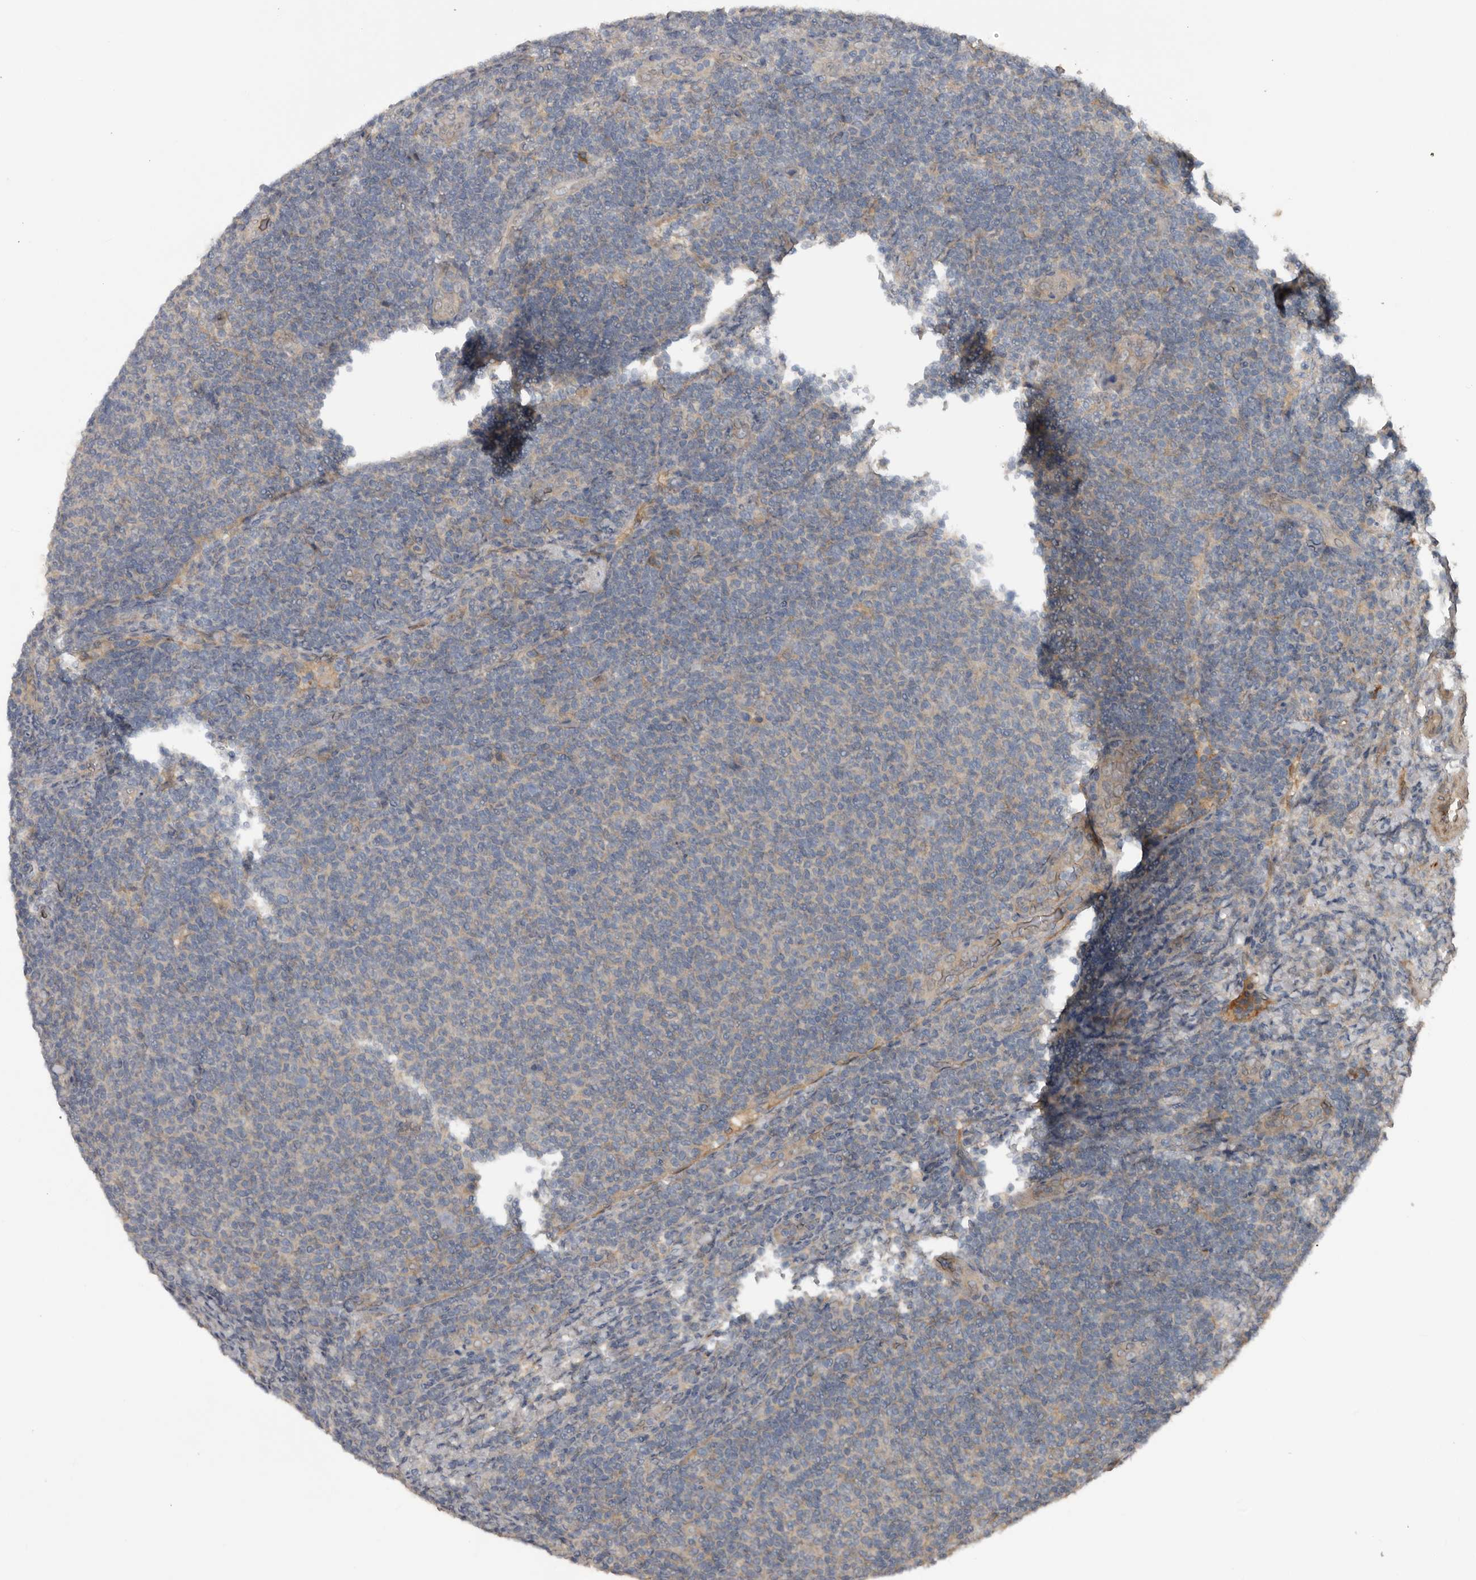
{"staining": {"intensity": "negative", "quantity": "none", "location": "none"}, "tissue": "lymphoma", "cell_type": "Tumor cells", "image_type": "cancer", "snomed": [{"axis": "morphology", "description": "Malignant lymphoma, non-Hodgkin's type, Low grade"}, {"axis": "topography", "description": "Lymph node"}], "caption": "The micrograph exhibits no staining of tumor cells in lymphoma.", "gene": "DNAJB4", "patient": {"sex": "male", "age": 66}}